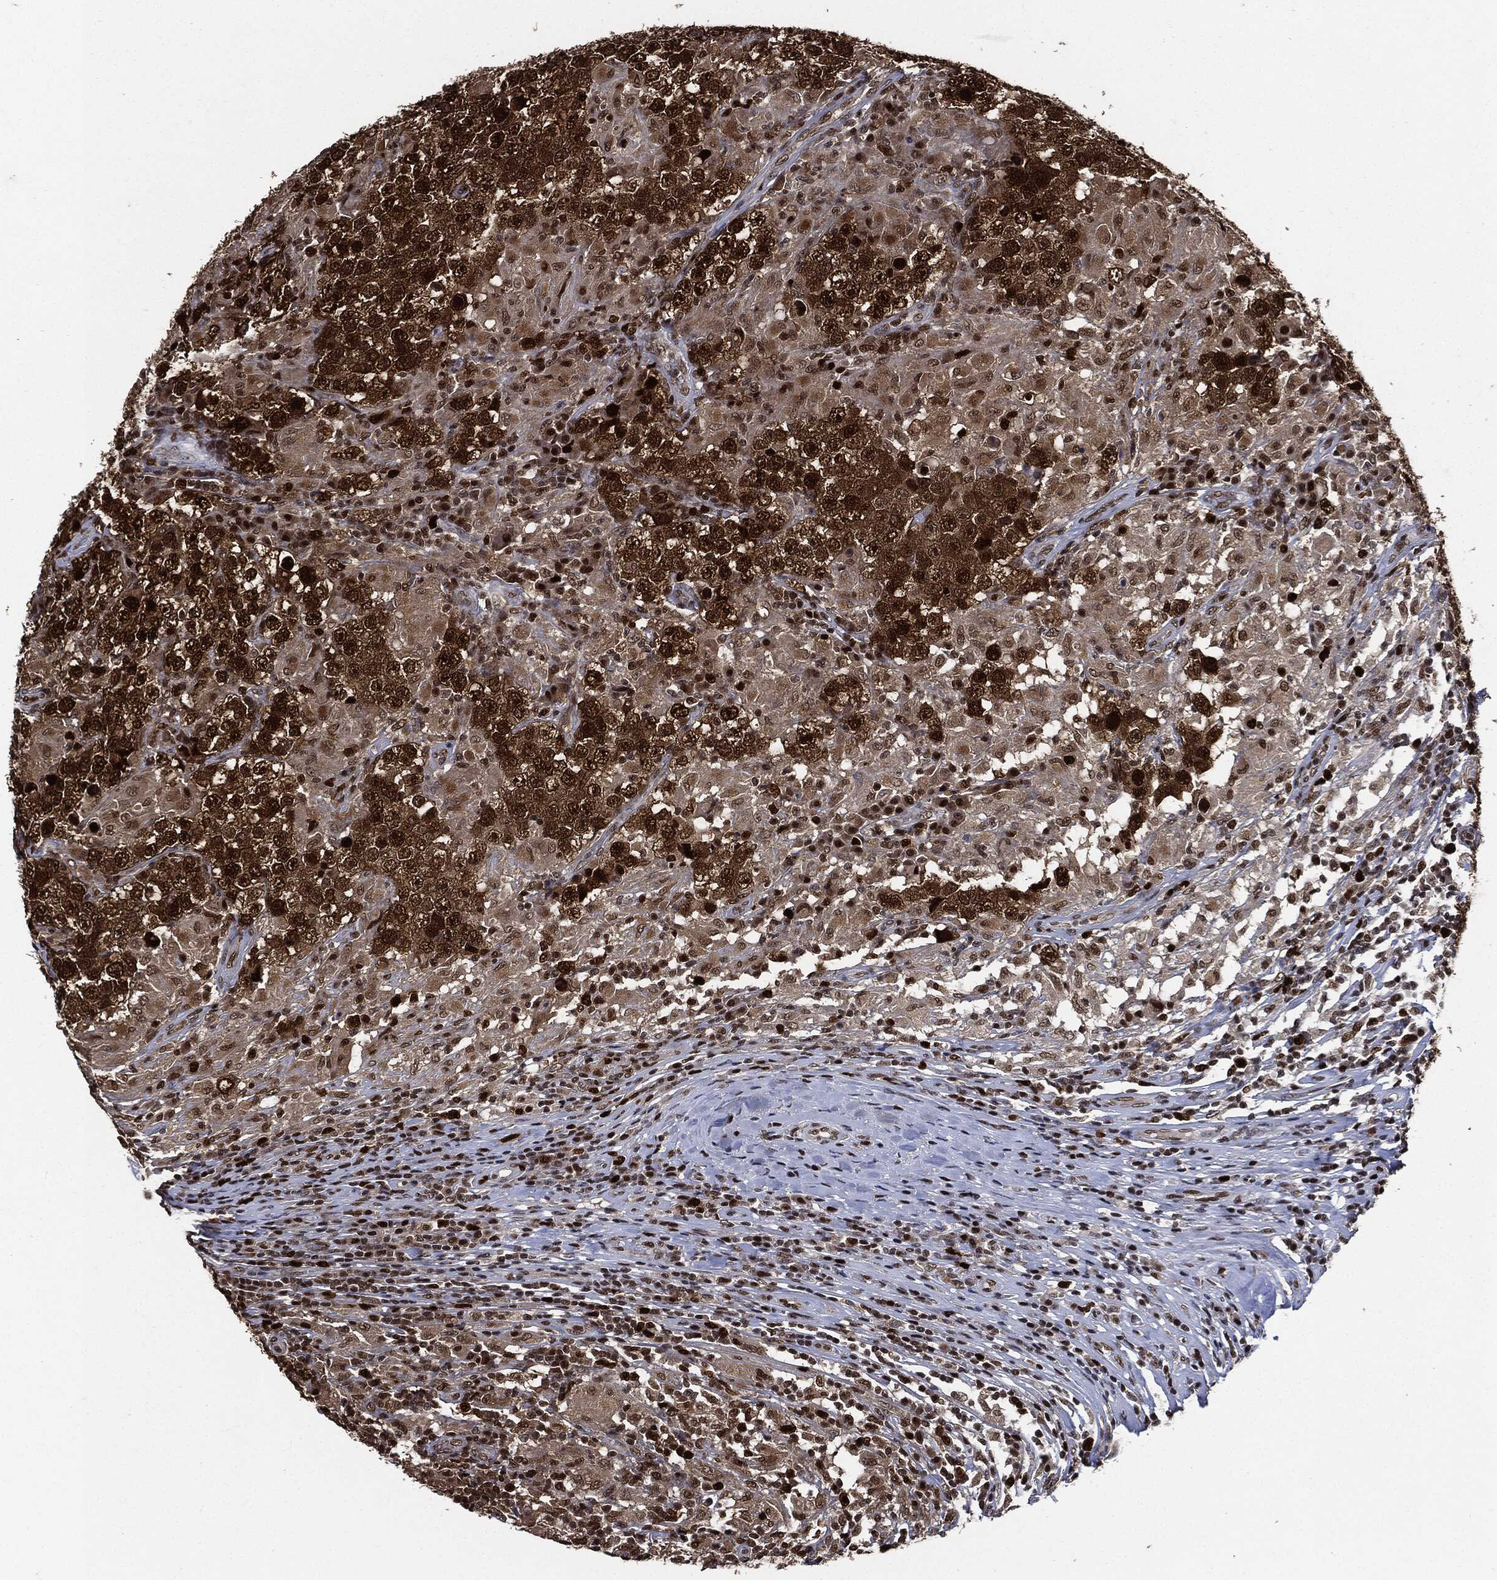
{"staining": {"intensity": "strong", "quantity": ">75%", "location": "cytoplasmic/membranous,nuclear"}, "tissue": "testis cancer", "cell_type": "Tumor cells", "image_type": "cancer", "snomed": [{"axis": "morphology", "description": "Seminoma, NOS"}, {"axis": "morphology", "description": "Carcinoma, Embryonal, NOS"}, {"axis": "topography", "description": "Testis"}], "caption": "DAB immunohistochemical staining of human testis cancer (embryonal carcinoma) displays strong cytoplasmic/membranous and nuclear protein positivity in approximately >75% of tumor cells. The staining is performed using DAB (3,3'-diaminobenzidine) brown chromogen to label protein expression. The nuclei are counter-stained blue using hematoxylin.", "gene": "PCNA", "patient": {"sex": "male", "age": 41}}